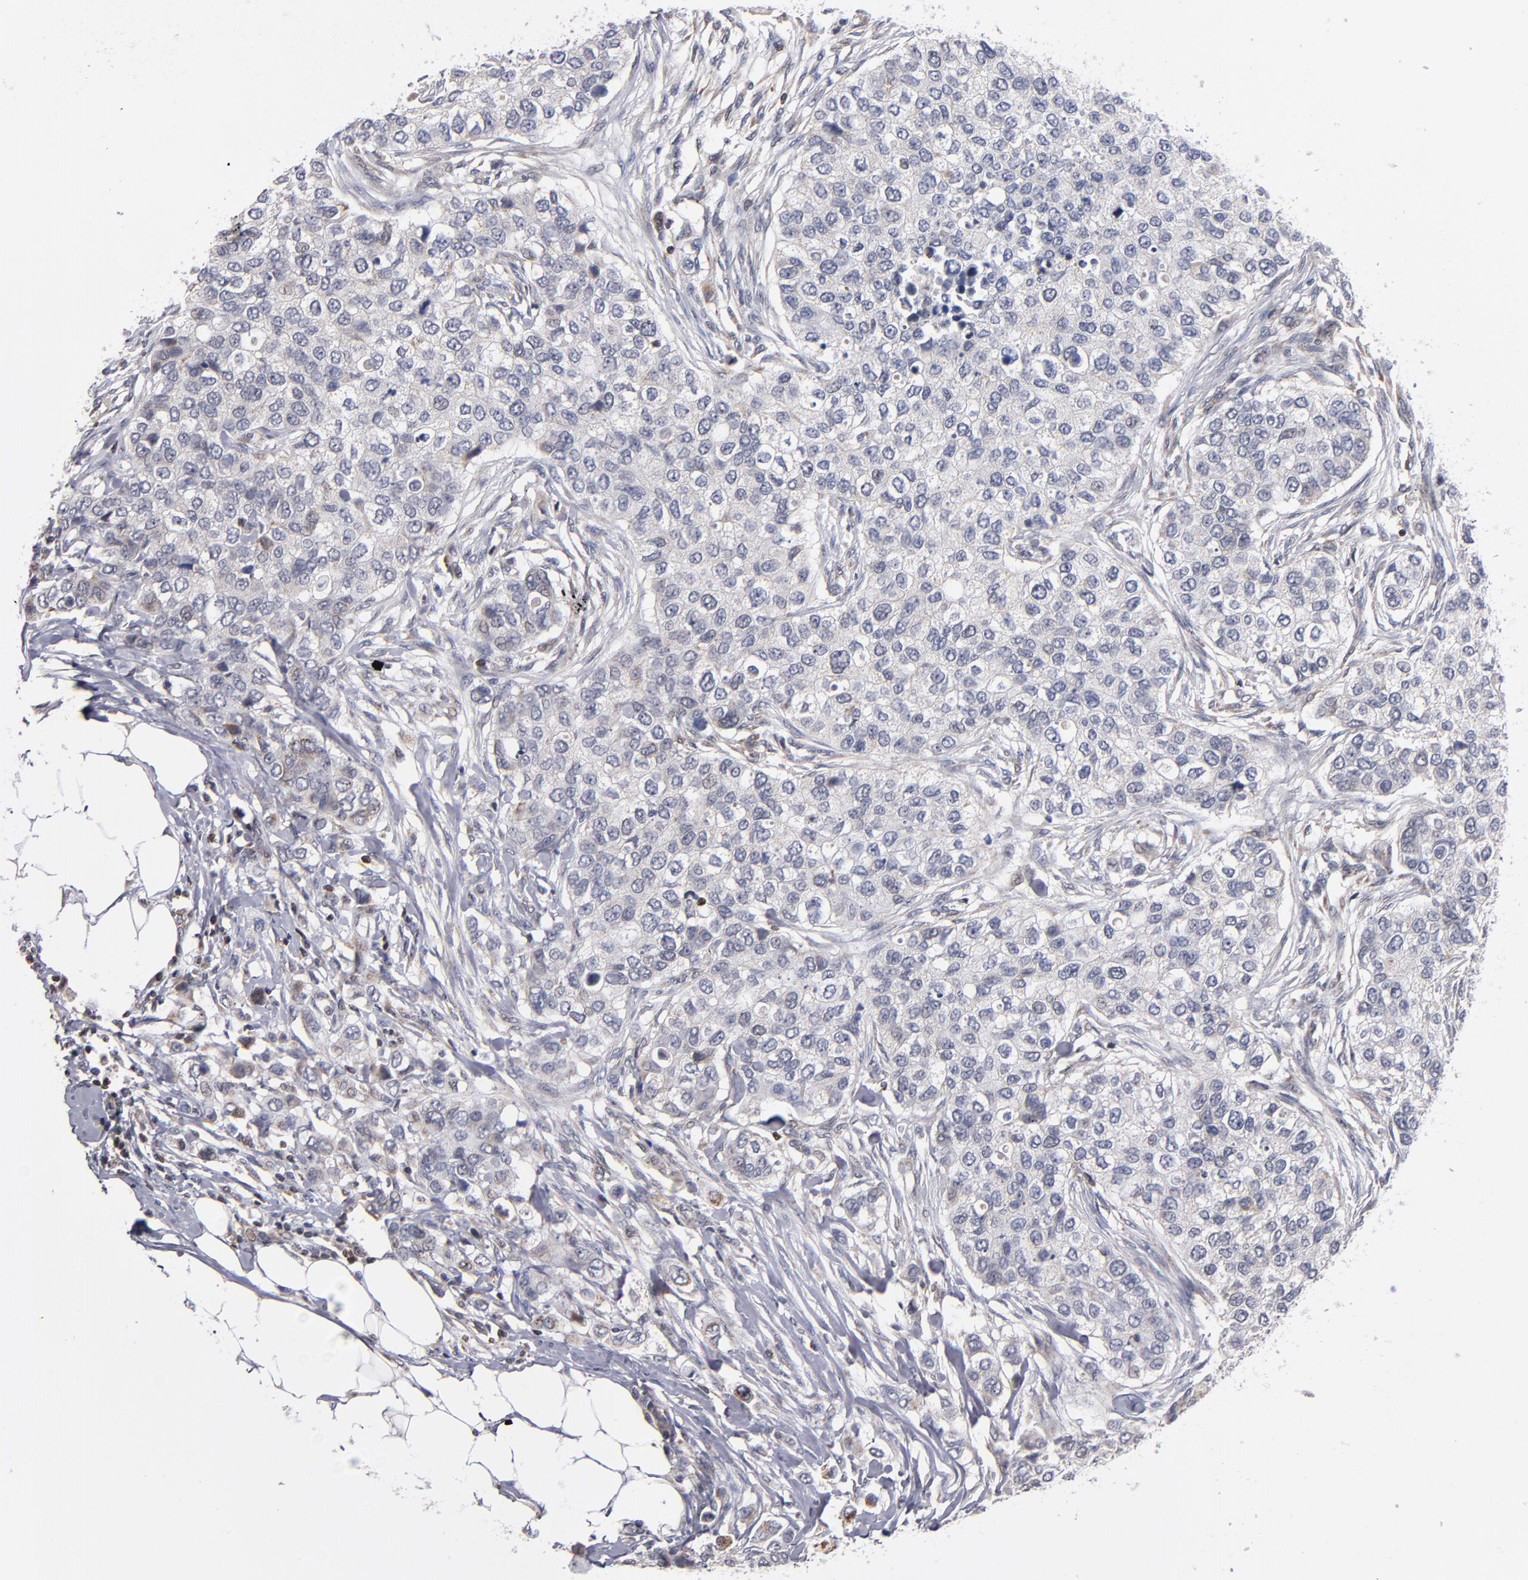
{"staining": {"intensity": "weak", "quantity": "<25%", "location": "cytoplasmic/membranous"}, "tissue": "breast cancer", "cell_type": "Tumor cells", "image_type": "cancer", "snomed": [{"axis": "morphology", "description": "Normal tissue, NOS"}, {"axis": "morphology", "description": "Duct carcinoma"}, {"axis": "topography", "description": "Breast"}], "caption": "The image demonstrates no significant staining in tumor cells of invasive ductal carcinoma (breast).", "gene": "ODF2", "patient": {"sex": "female", "age": 49}}